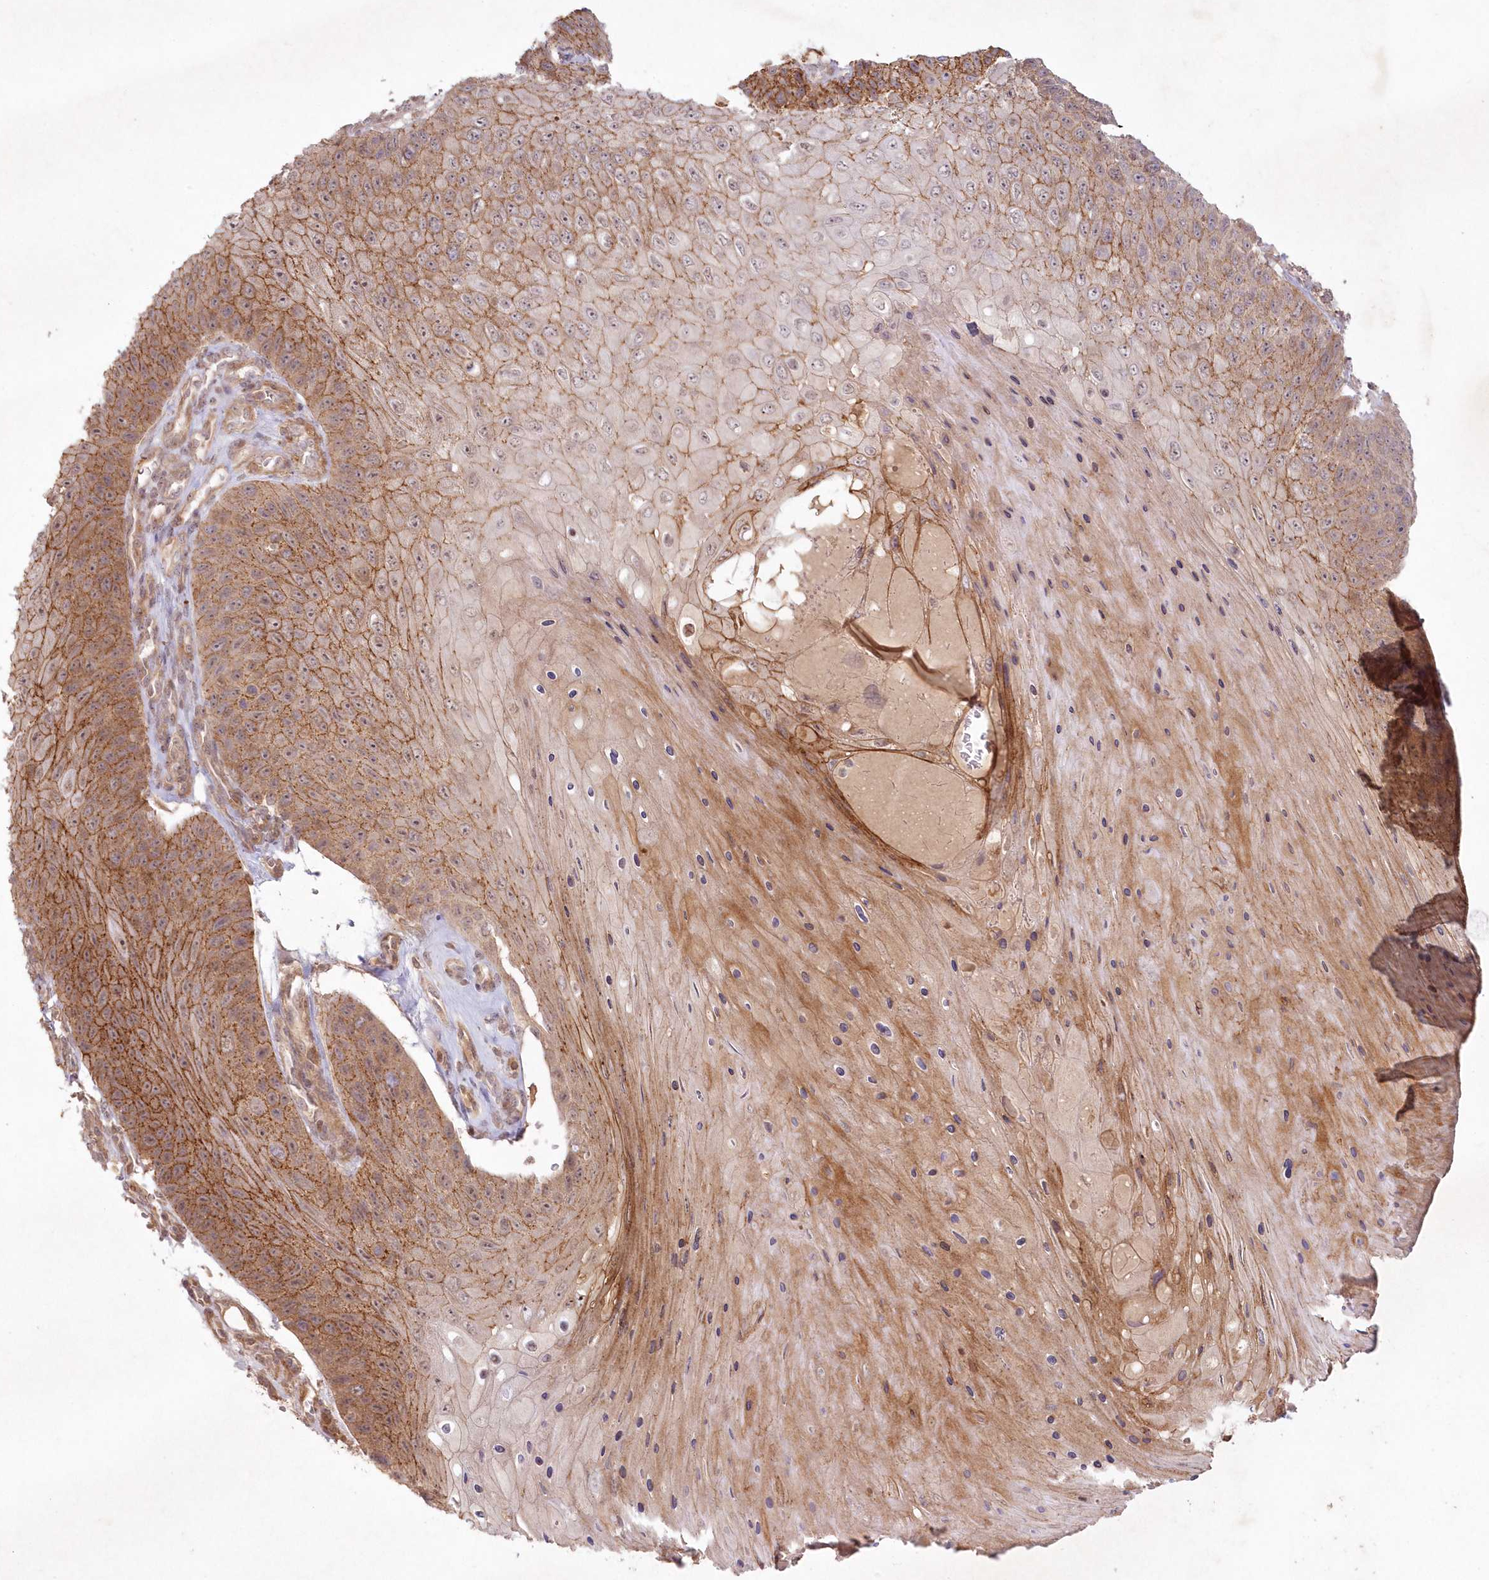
{"staining": {"intensity": "moderate", "quantity": ">75%", "location": "cytoplasmic/membranous,nuclear"}, "tissue": "skin cancer", "cell_type": "Tumor cells", "image_type": "cancer", "snomed": [{"axis": "morphology", "description": "Squamous cell carcinoma, NOS"}, {"axis": "topography", "description": "Skin"}], "caption": "Skin cancer (squamous cell carcinoma) stained for a protein exhibits moderate cytoplasmic/membranous and nuclear positivity in tumor cells.", "gene": "TOGARAM2", "patient": {"sex": "female", "age": 88}}